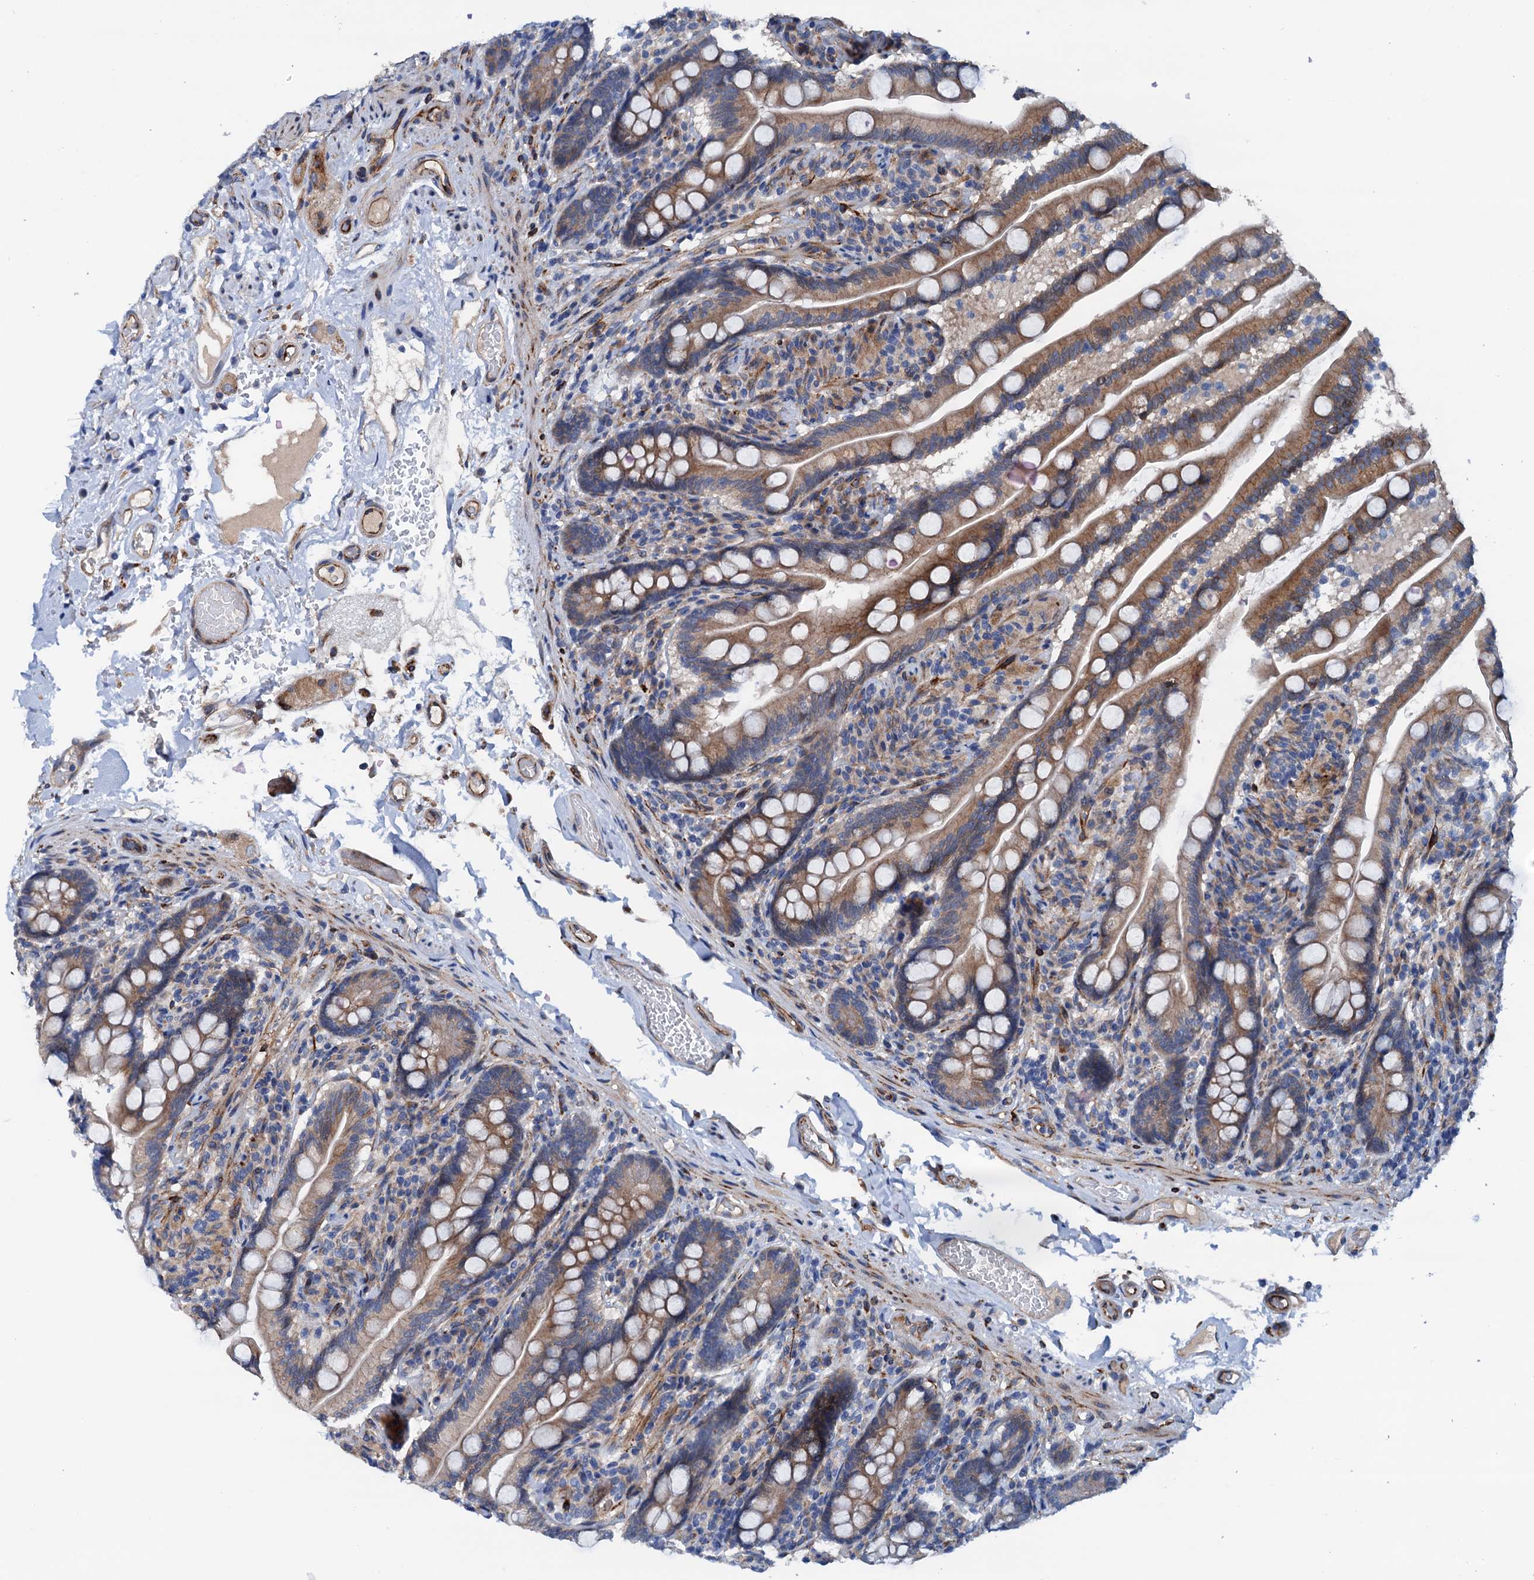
{"staining": {"intensity": "moderate", "quantity": "25%-75%", "location": "cytoplasmic/membranous"}, "tissue": "small intestine", "cell_type": "Glandular cells", "image_type": "normal", "snomed": [{"axis": "morphology", "description": "Normal tissue, NOS"}, {"axis": "topography", "description": "Small intestine"}], "caption": "Protein expression analysis of unremarkable human small intestine reveals moderate cytoplasmic/membranous expression in approximately 25%-75% of glandular cells. The staining was performed using DAB (3,3'-diaminobenzidine), with brown indicating positive protein expression. Nuclei are stained blue with hematoxylin.", "gene": "RASSF9", "patient": {"sex": "female", "age": 64}}